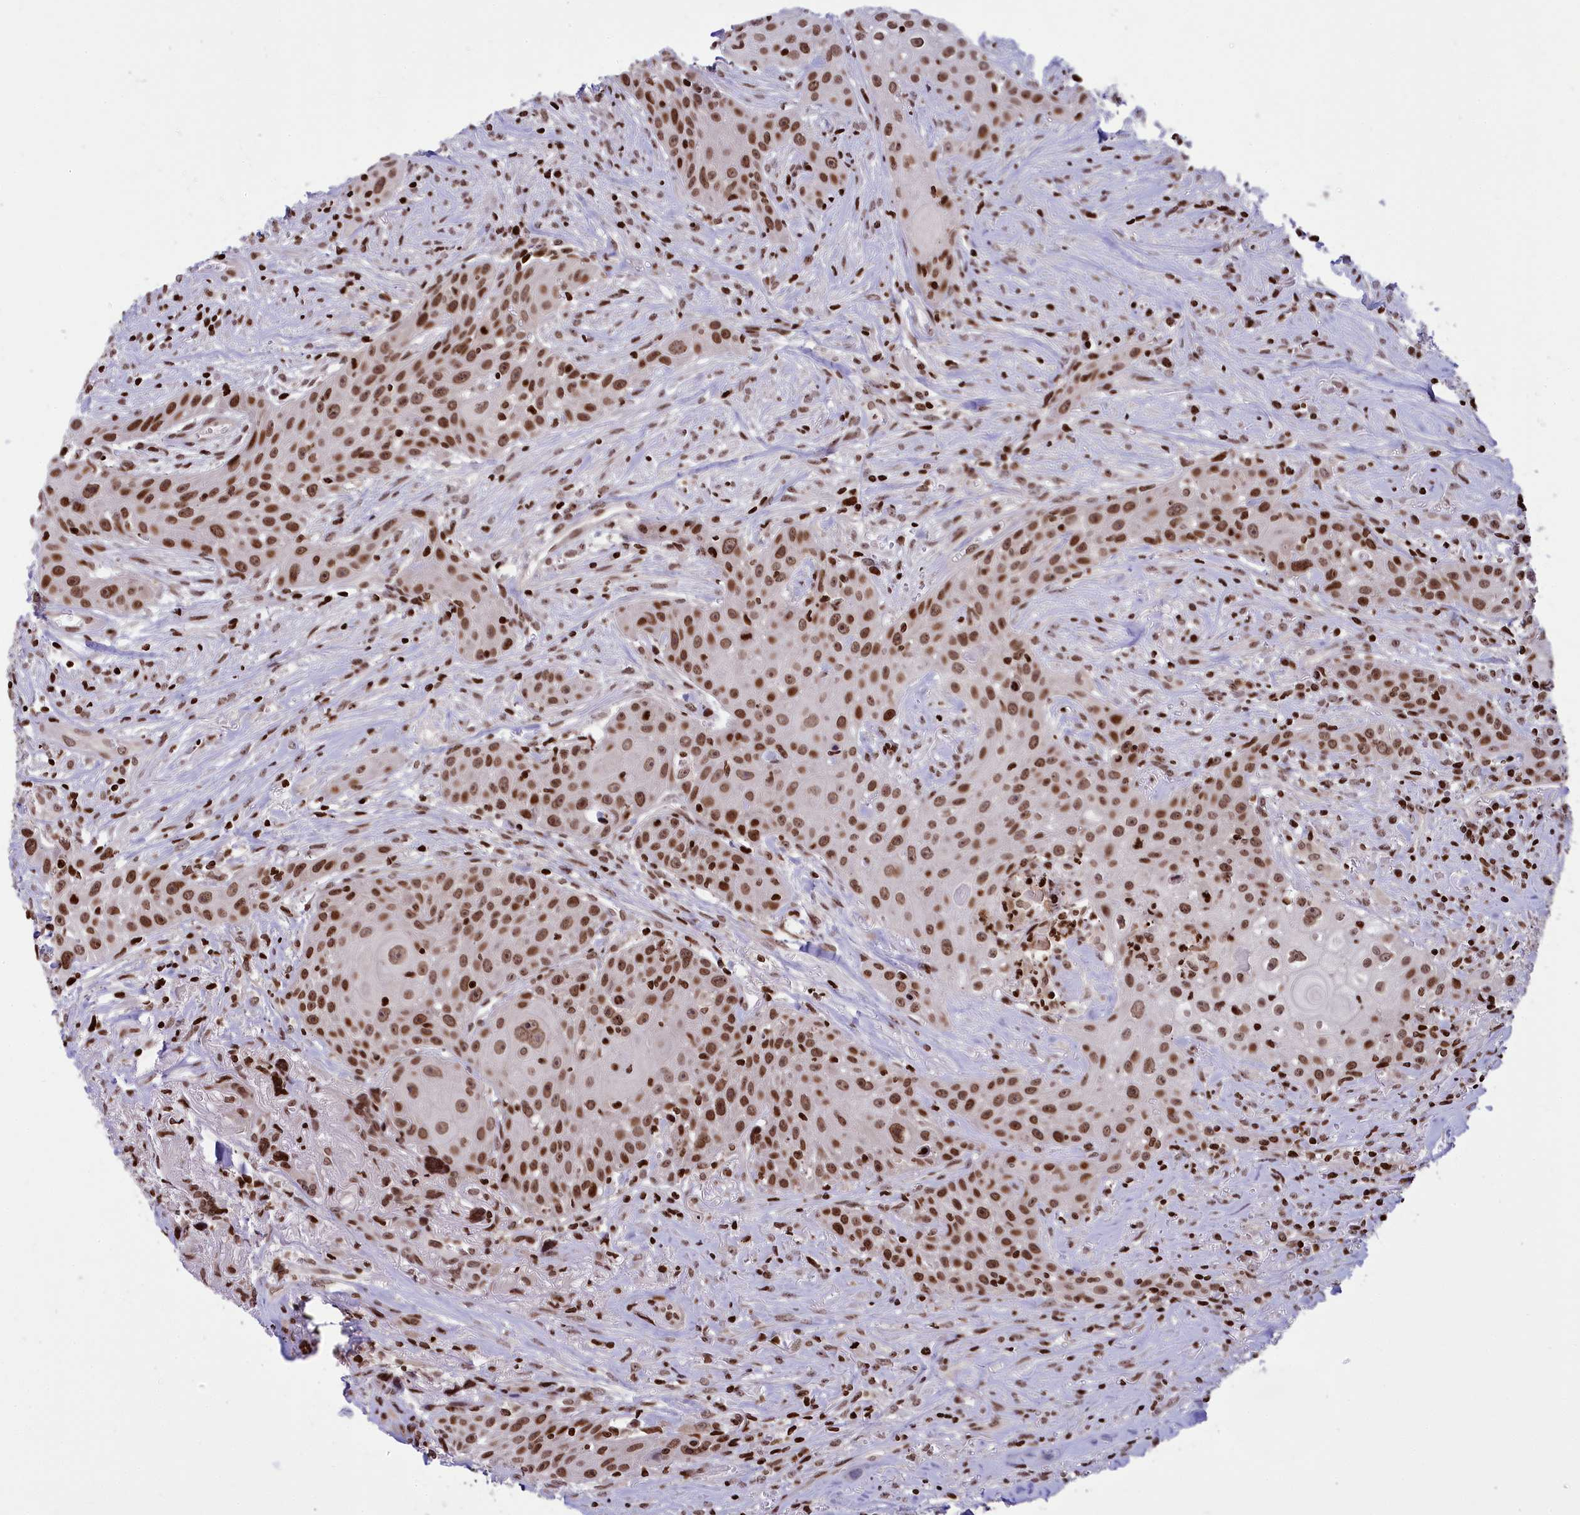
{"staining": {"intensity": "moderate", "quantity": ">75%", "location": "nuclear"}, "tissue": "head and neck cancer", "cell_type": "Tumor cells", "image_type": "cancer", "snomed": [{"axis": "morphology", "description": "Squamous cell carcinoma, NOS"}, {"axis": "topography", "description": "Oral tissue"}, {"axis": "topography", "description": "Head-Neck"}], "caption": "Immunohistochemistry of human head and neck squamous cell carcinoma exhibits medium levels of moderate nuclear expression in approximately >75% of tumor cells.", "gene": "TET2", "patient": {"sex": "female", "age": 82}}